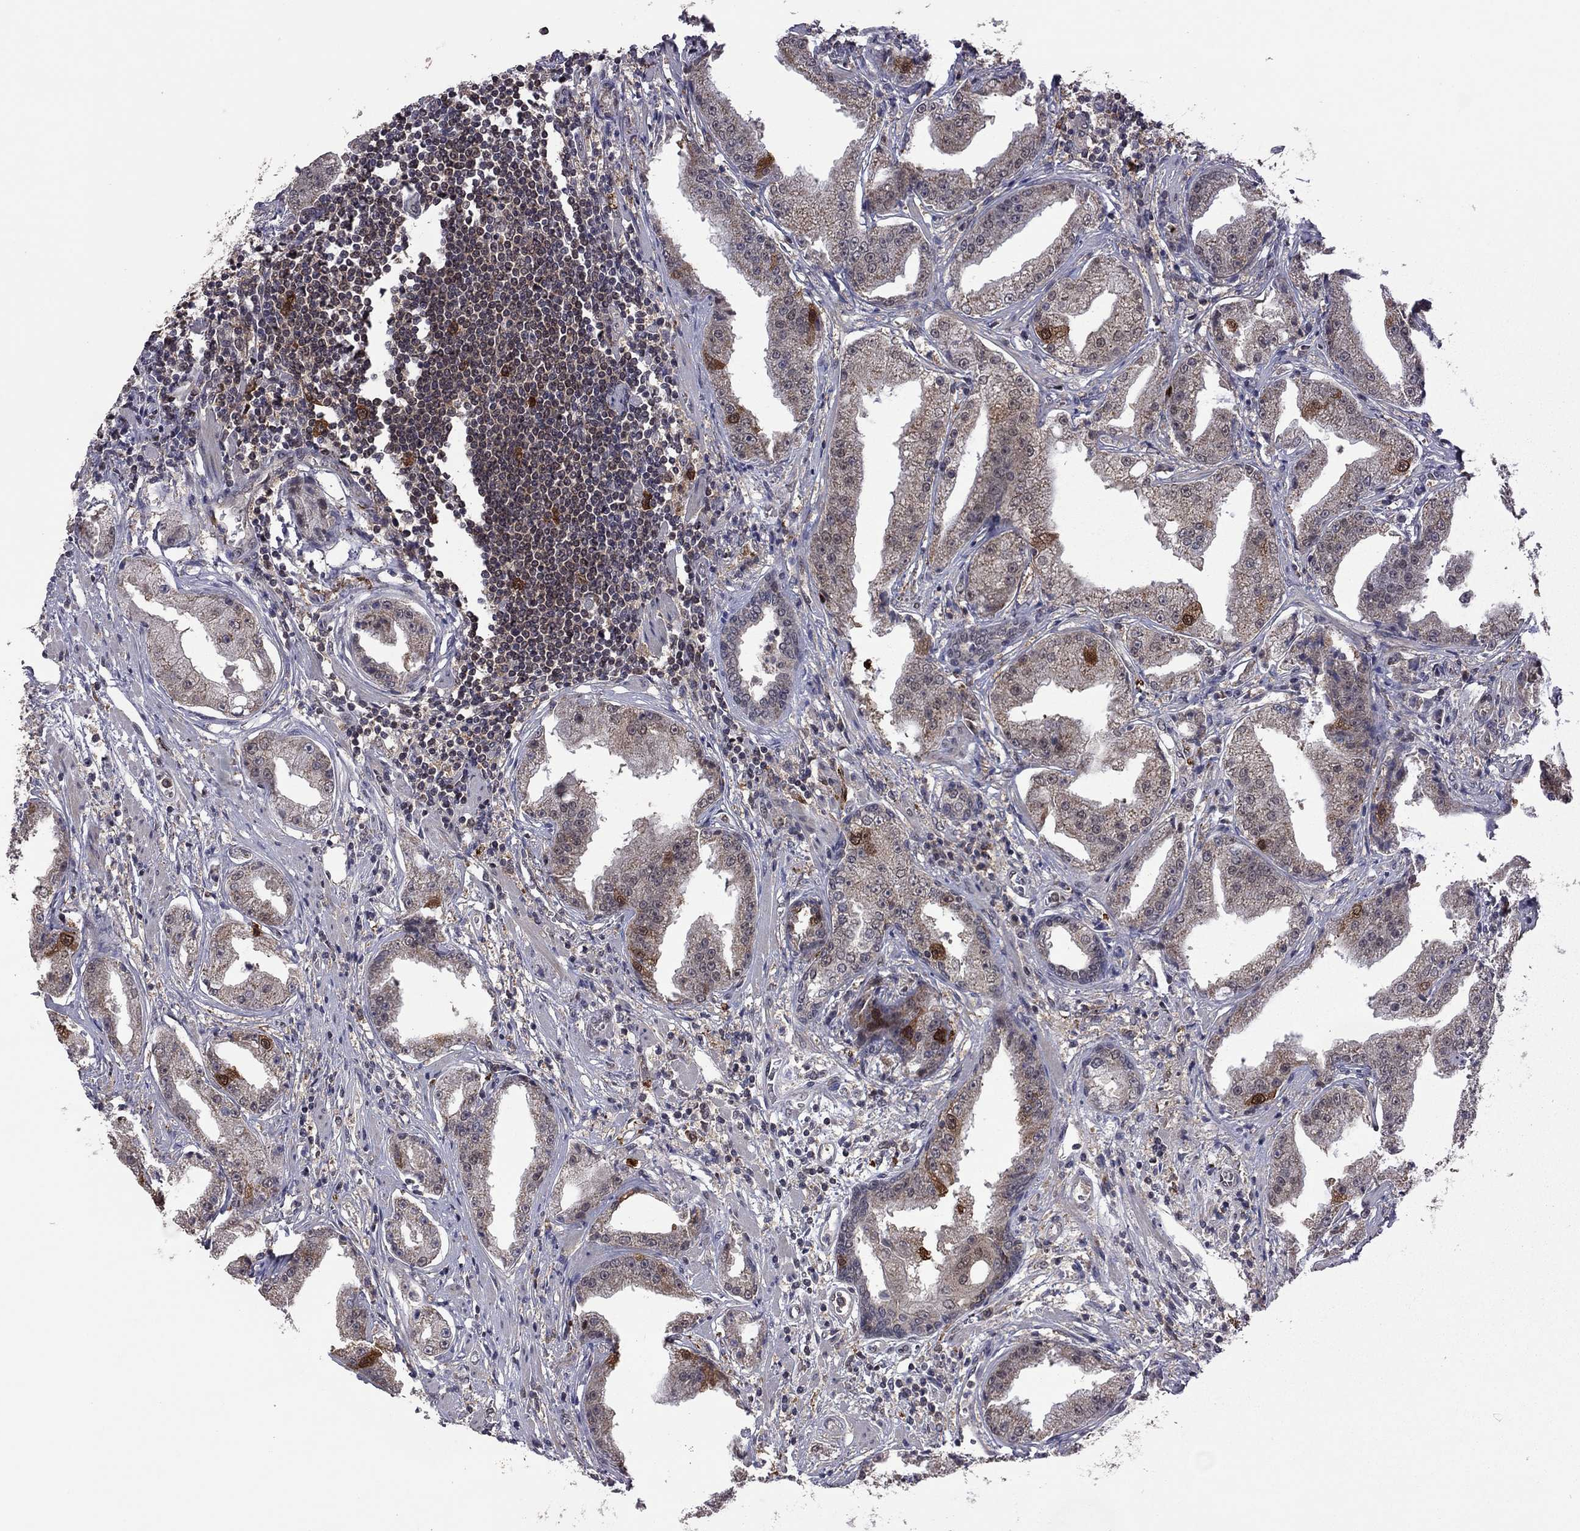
{"staining": {"intensity": "strong", "quantity": "<25%", "location": "cytoplasmic/membranous,nuclear"}, "tissue": "prostate cancer", "cell_type": "Tumor cells", "image_type": "cancer", "snomed": [{"axis": "morphology", "description": "Adenocarcinoma, Low grade"}, {"axis": "topography", "description": "Prostate"}], "caption": "Immunohistochemical staining of human prostate cancer (adenocarcinoma (low-grade)) demonstrates strong cytoplasmic/membranous and nuclear protein staining in about <25% of tumor cells.", "gene": "GPAA1", "patient": {"sex": "male", "age": 62}}